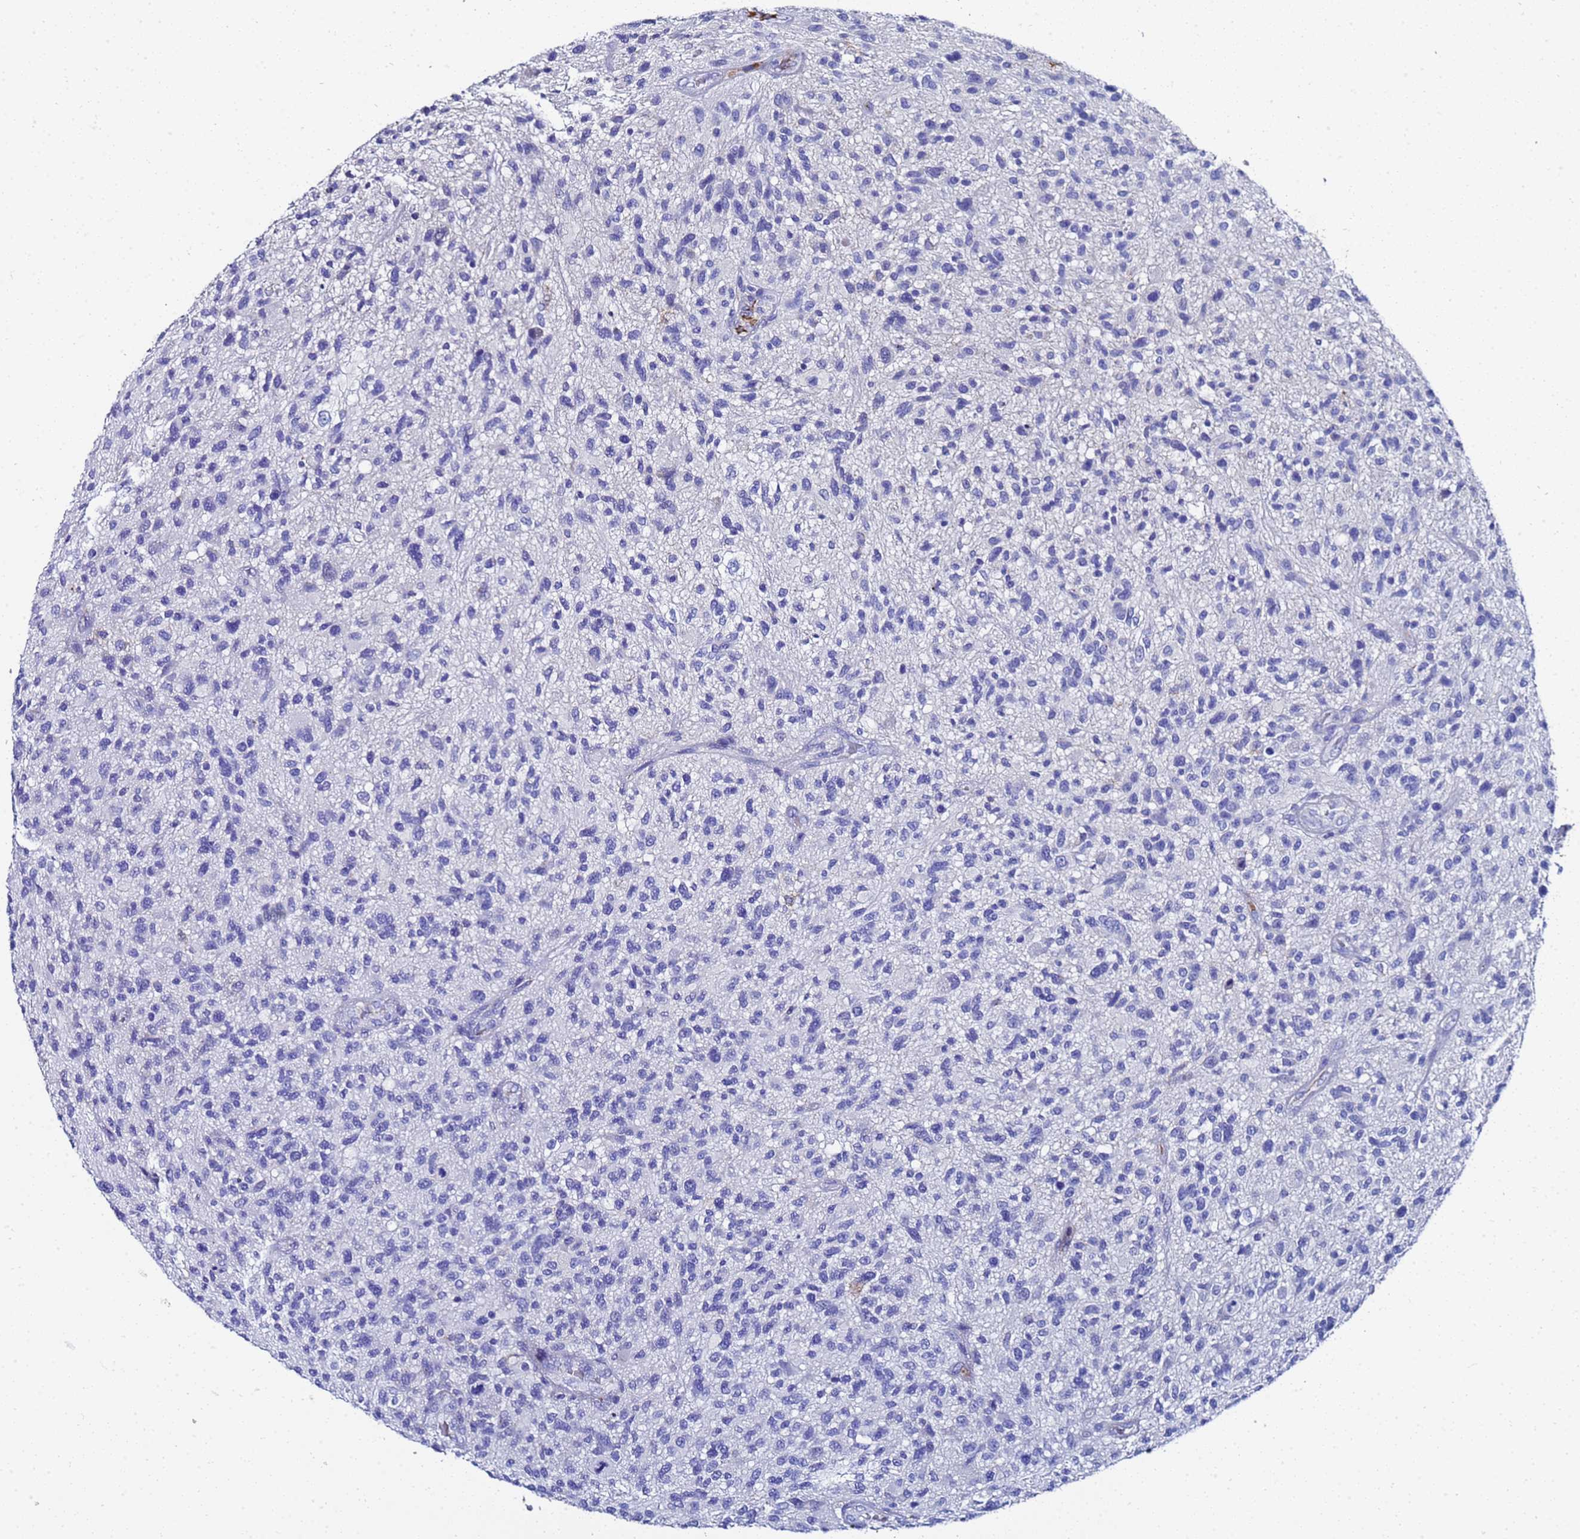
{"staining": {"intensity": "negative", "quantity": "none", "location": "none"}, "tissue": "glioma", "cell_type": "Tumor cells", "image_type": "cancer", "snomed": [{"axis": "morphology", "description": "Glioma, malignant, High grade"}, {"axis": "topography", "description": "Brain"}], "caption": "Immunohistochemical staining of human malignant high-grade glioma shows no significant expression in tumor cells. (DAB (3,3'-diaminobenzidine) immunohistochemistry with hematoxylin counter stain).", "gene": "ADIPOQ", "patient": {"sex": "male", "age": 47}}